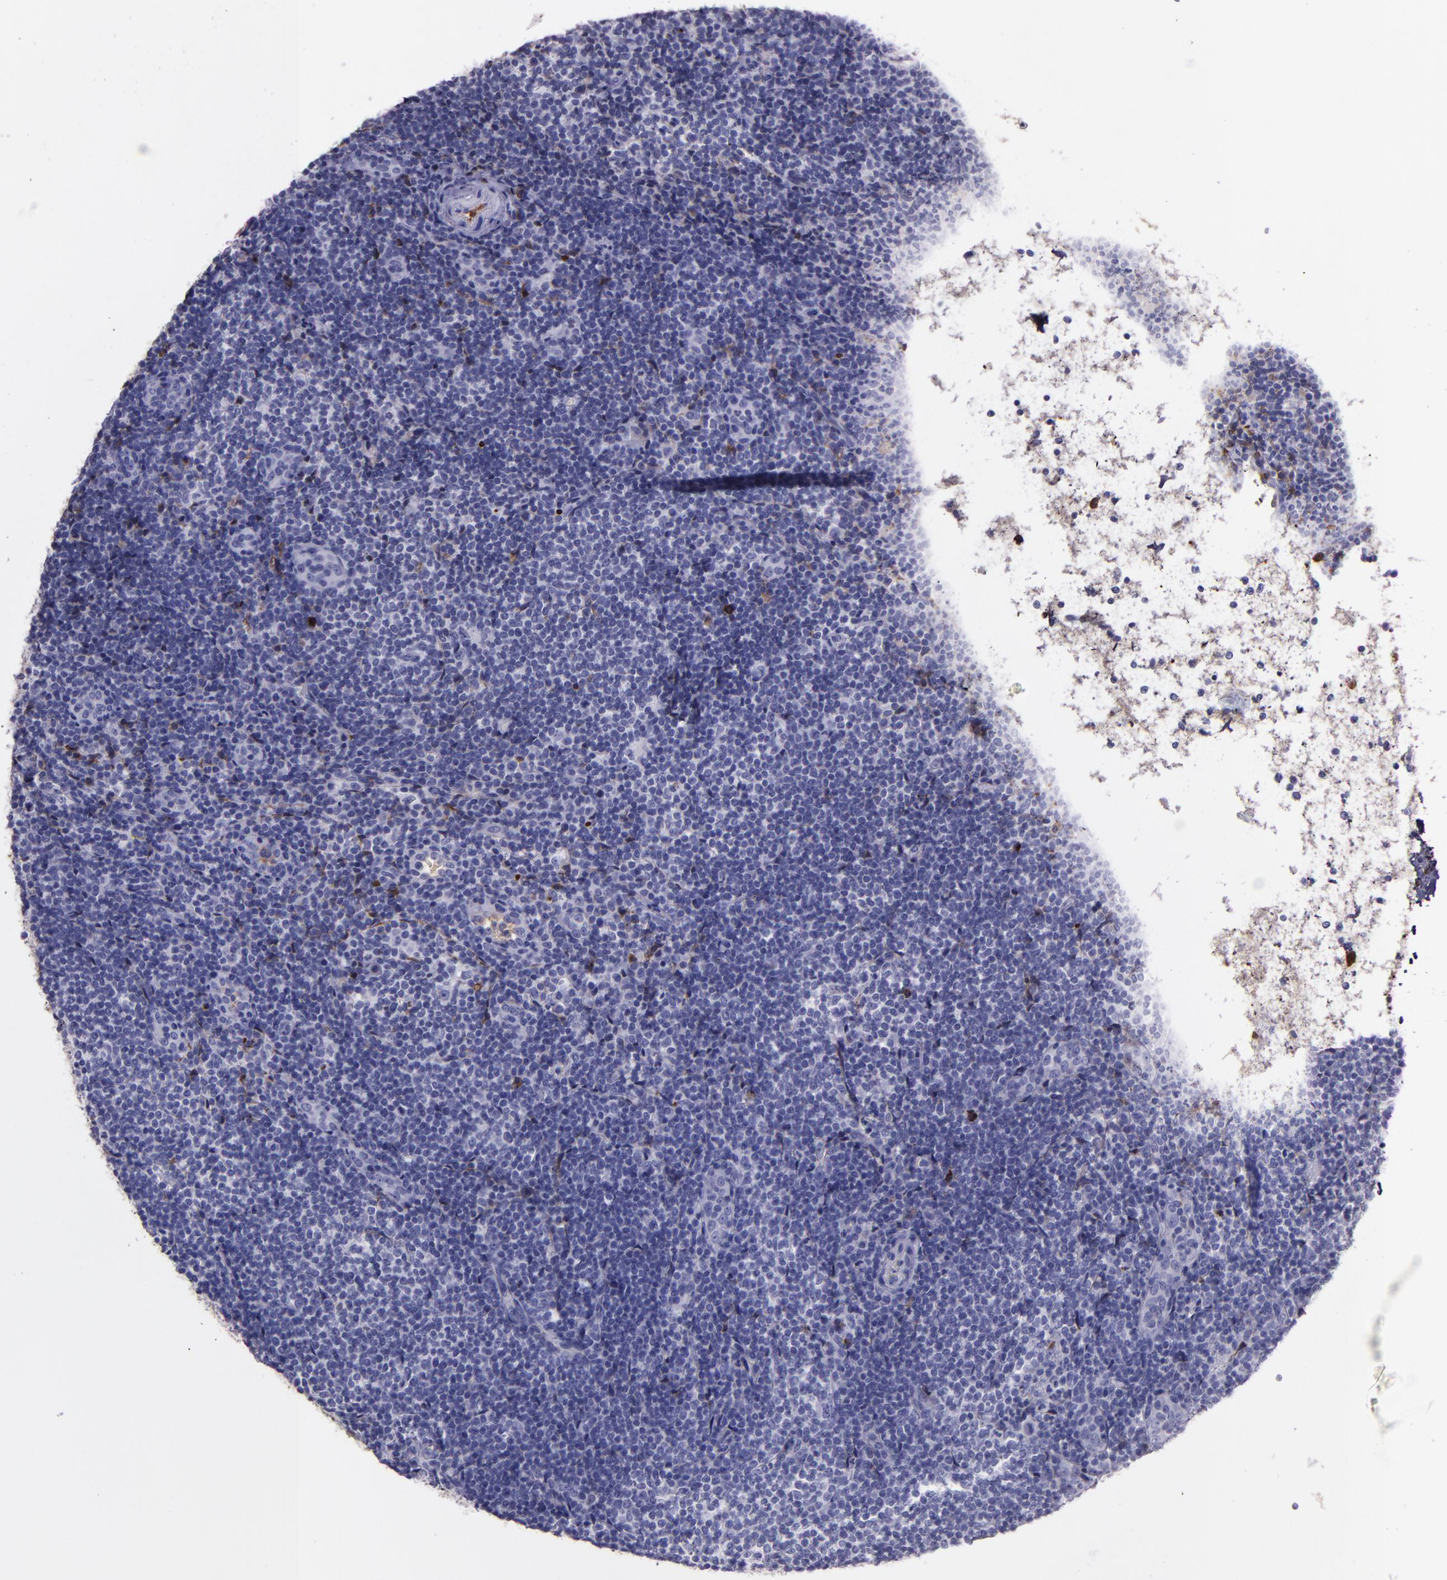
{"staining": {"intensity": "strong", "quantity": "<25%", "location": "cytoplasmic/membranous"}, "tissue": "lymphoma", "cell_type": "Tumor cells", "image_type": "cancer", "snomed": [{"axis": "morphology", "description": "Malignant lymphoma, non-Hodgkin's type, Low grade"}, {"axis": "topography", "description": "Lymph node"}], "caption": "Protein analysis of lymphoma tissue displays strong cytoplasmic/membranous expression in about <25% of tumor cells.", "gene": "APOH", "patient": {"sex": "female", "age": 76}}